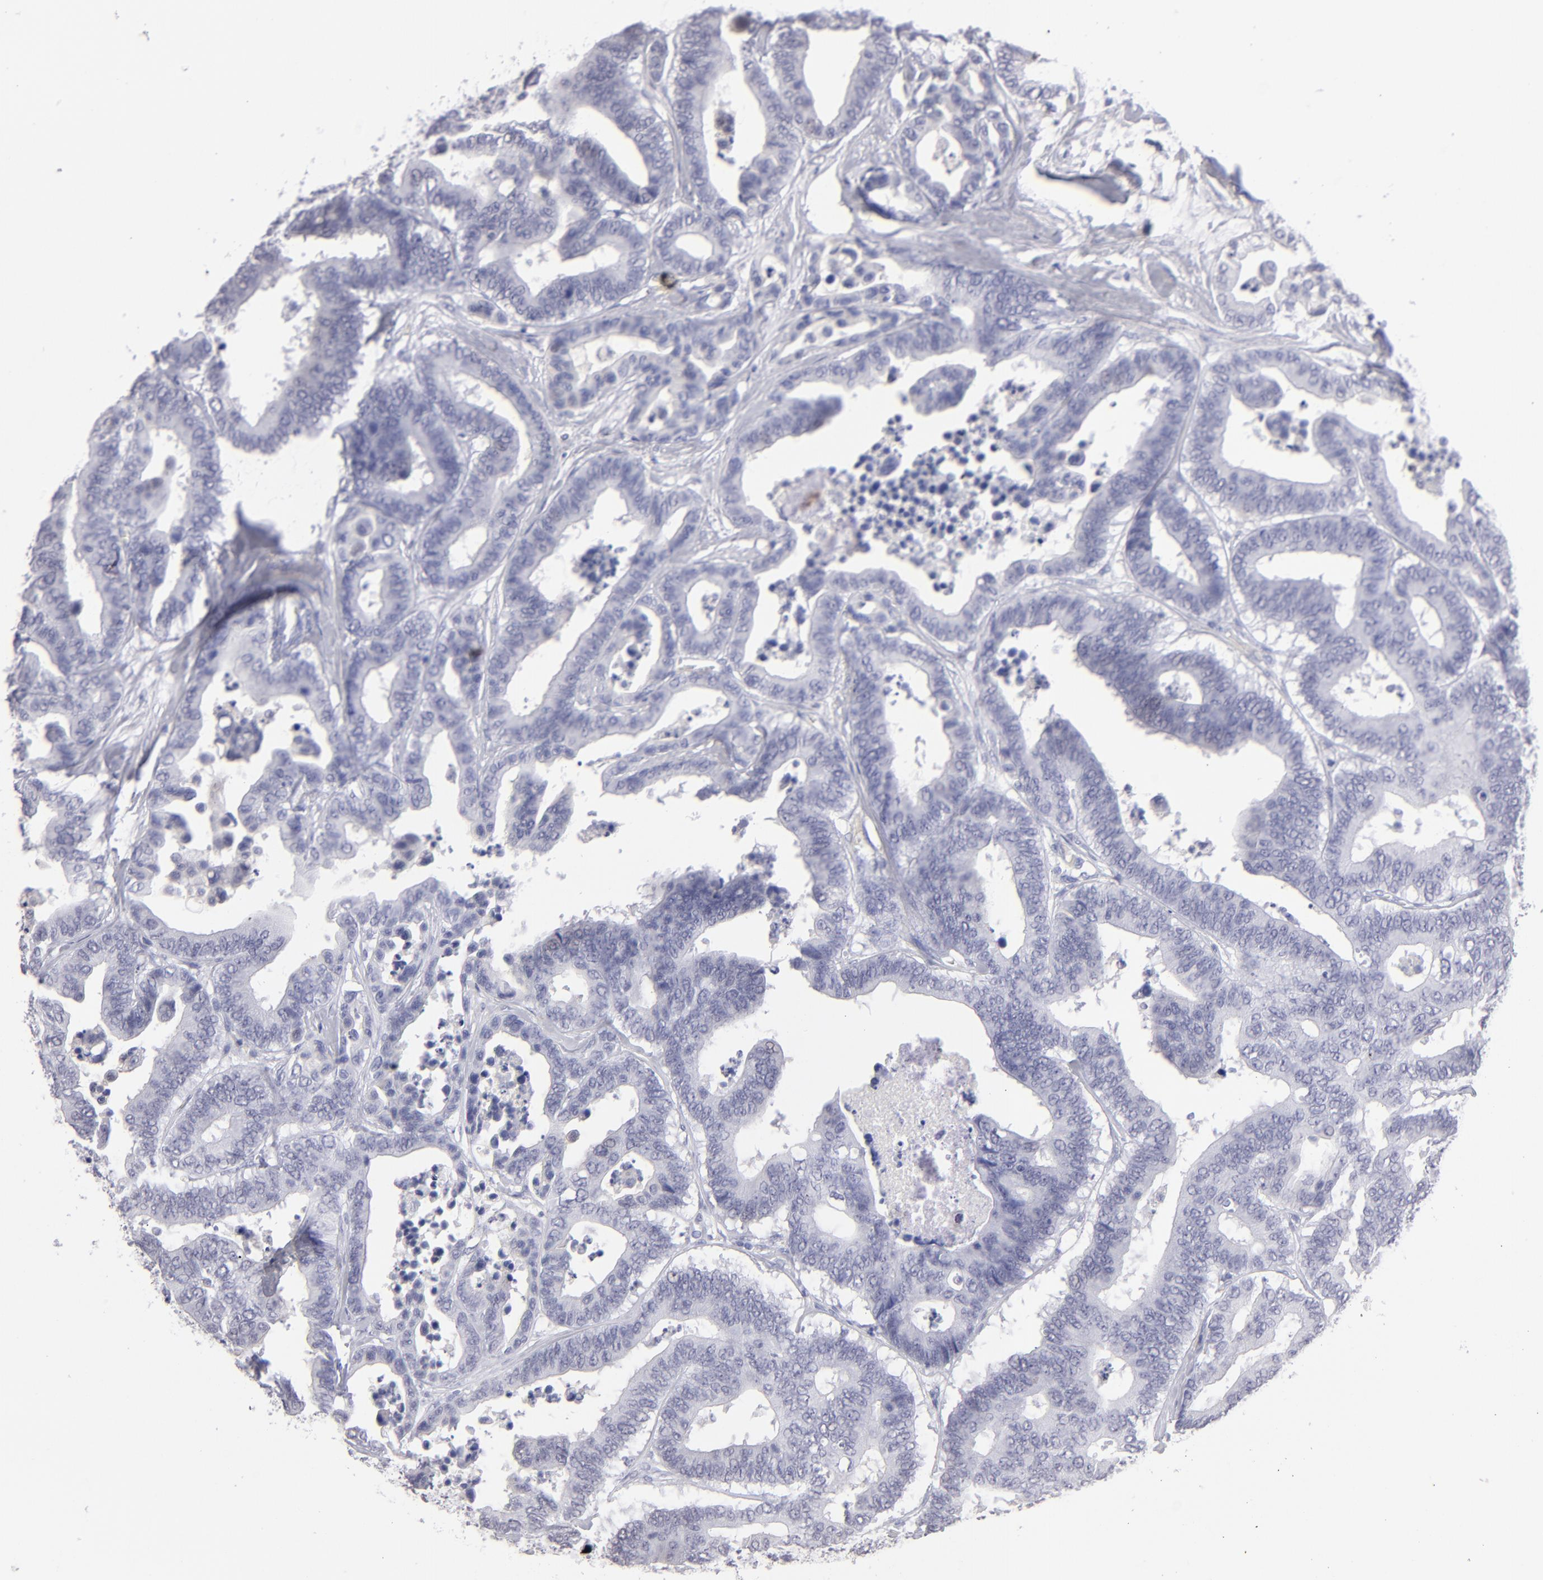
{"staining": {"intensity": "negative", "quantity": "none", "location": "none"}, "tissue": "colorectal cancer", "cell_type": "Tumor cells", "image_type": "cancer", "snomed": [{"axis": "morphology", "description": "Adenocarcinoma, NOS"}, {"axis": "topography", "description": "Colon"}], "caption": "Immunohistochemical staining of colorectal cancer (adenocarcinoma) shows no significant staining in tumor cells.", "gene": "ALDOB", "patient": {"sex": "male", "age": 82}}